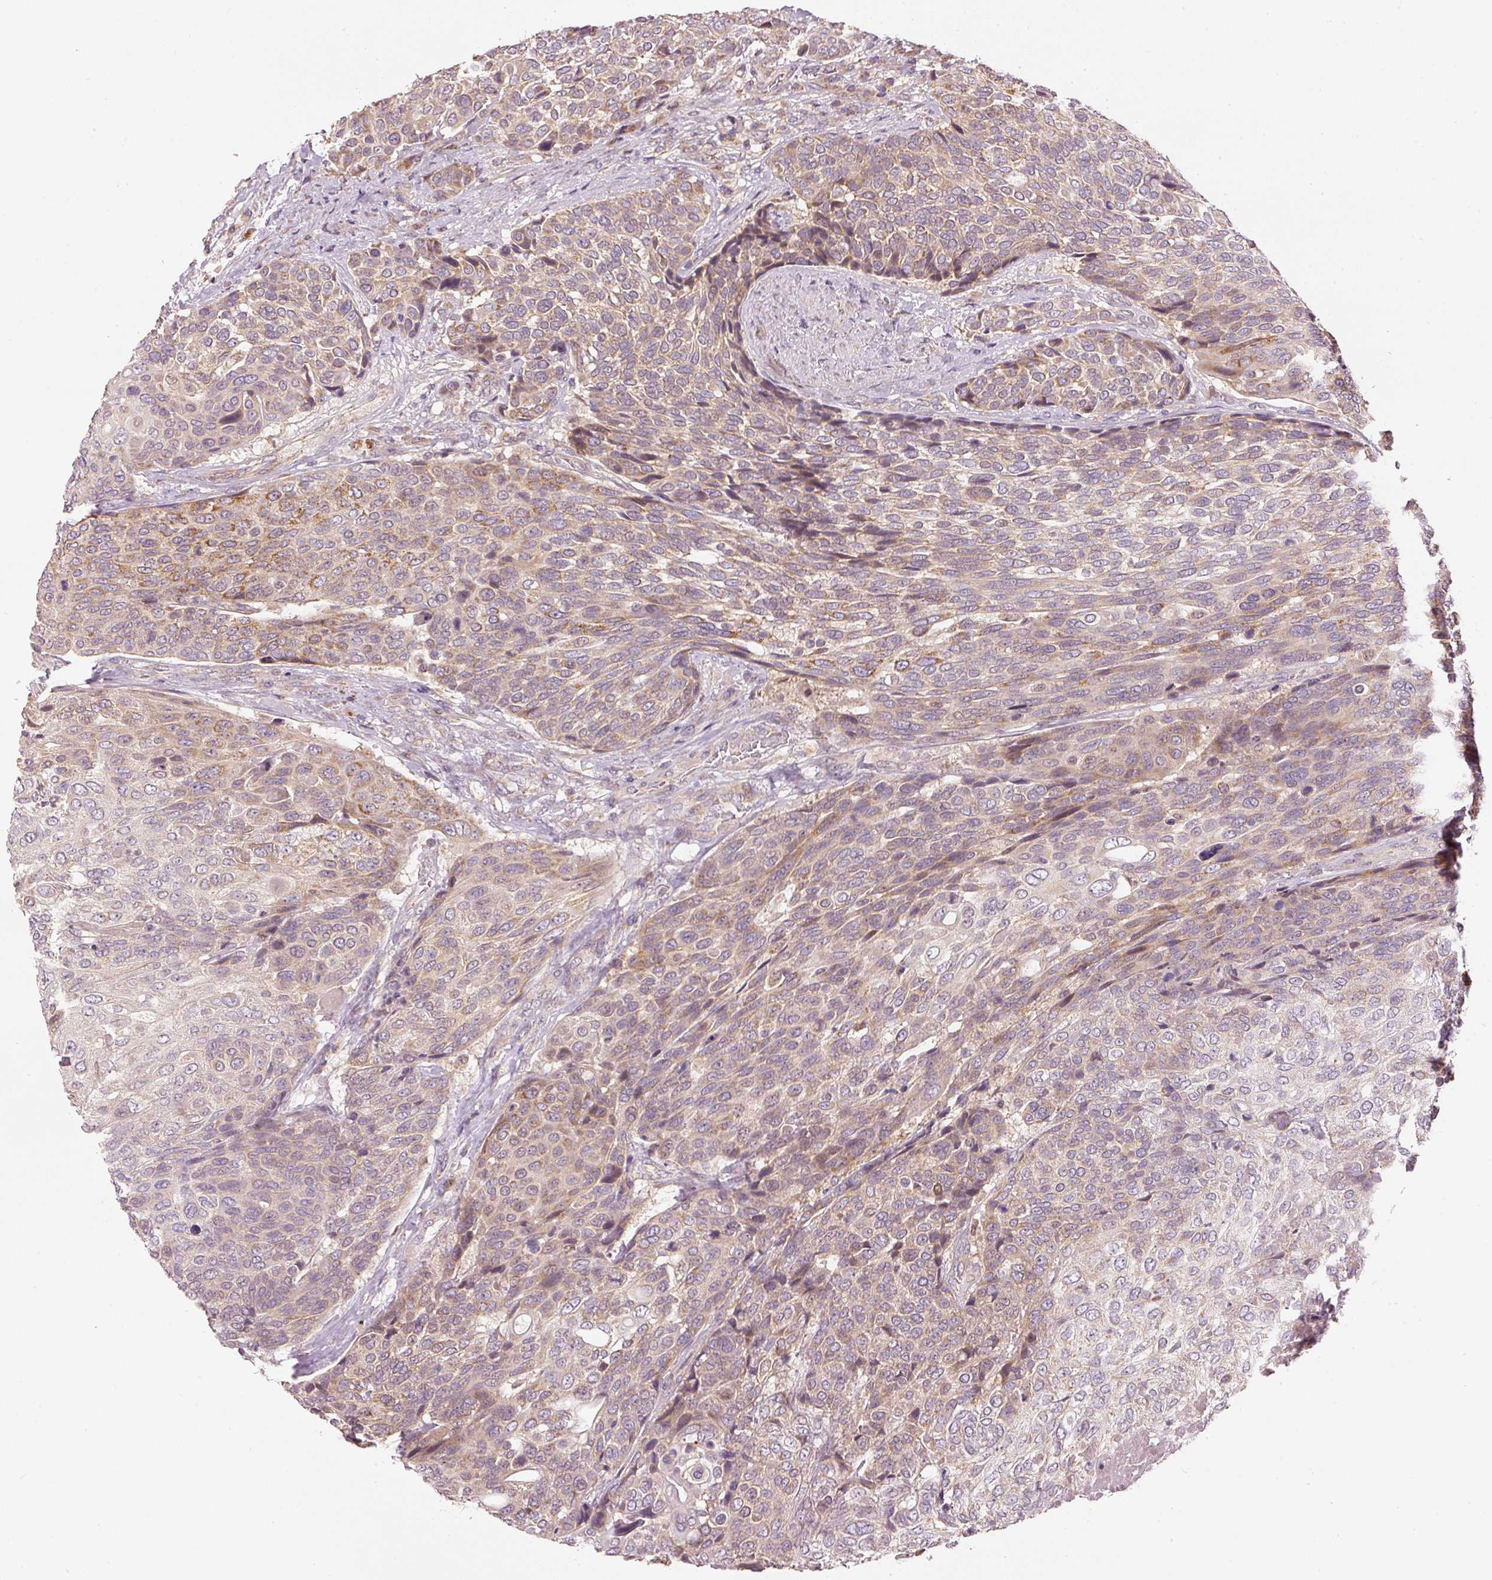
{"staining": {"intensity": "moderate", "quantity": "25%-75%", "location": "cytoplasmic/membranous"}, "tissue": "urothelial cancer", "cell_type": "Tumor cells", "image_type": "cancer", "snomed": [{"axis": "morphology", "description": "Urothelial carcinoma, High grade"}, {"axis": "topography", "description": "Urinary bladder"}], "caption": "Moderate cytoplasmic/membranous staining for a protein is present in approximately 25%-75% of tumor cells of high-grade urothelial carcinoma using immunohistochemistry (IHC).", "gene": "MTHFD1L", "patient": {"sex": "female", "age": 70}}